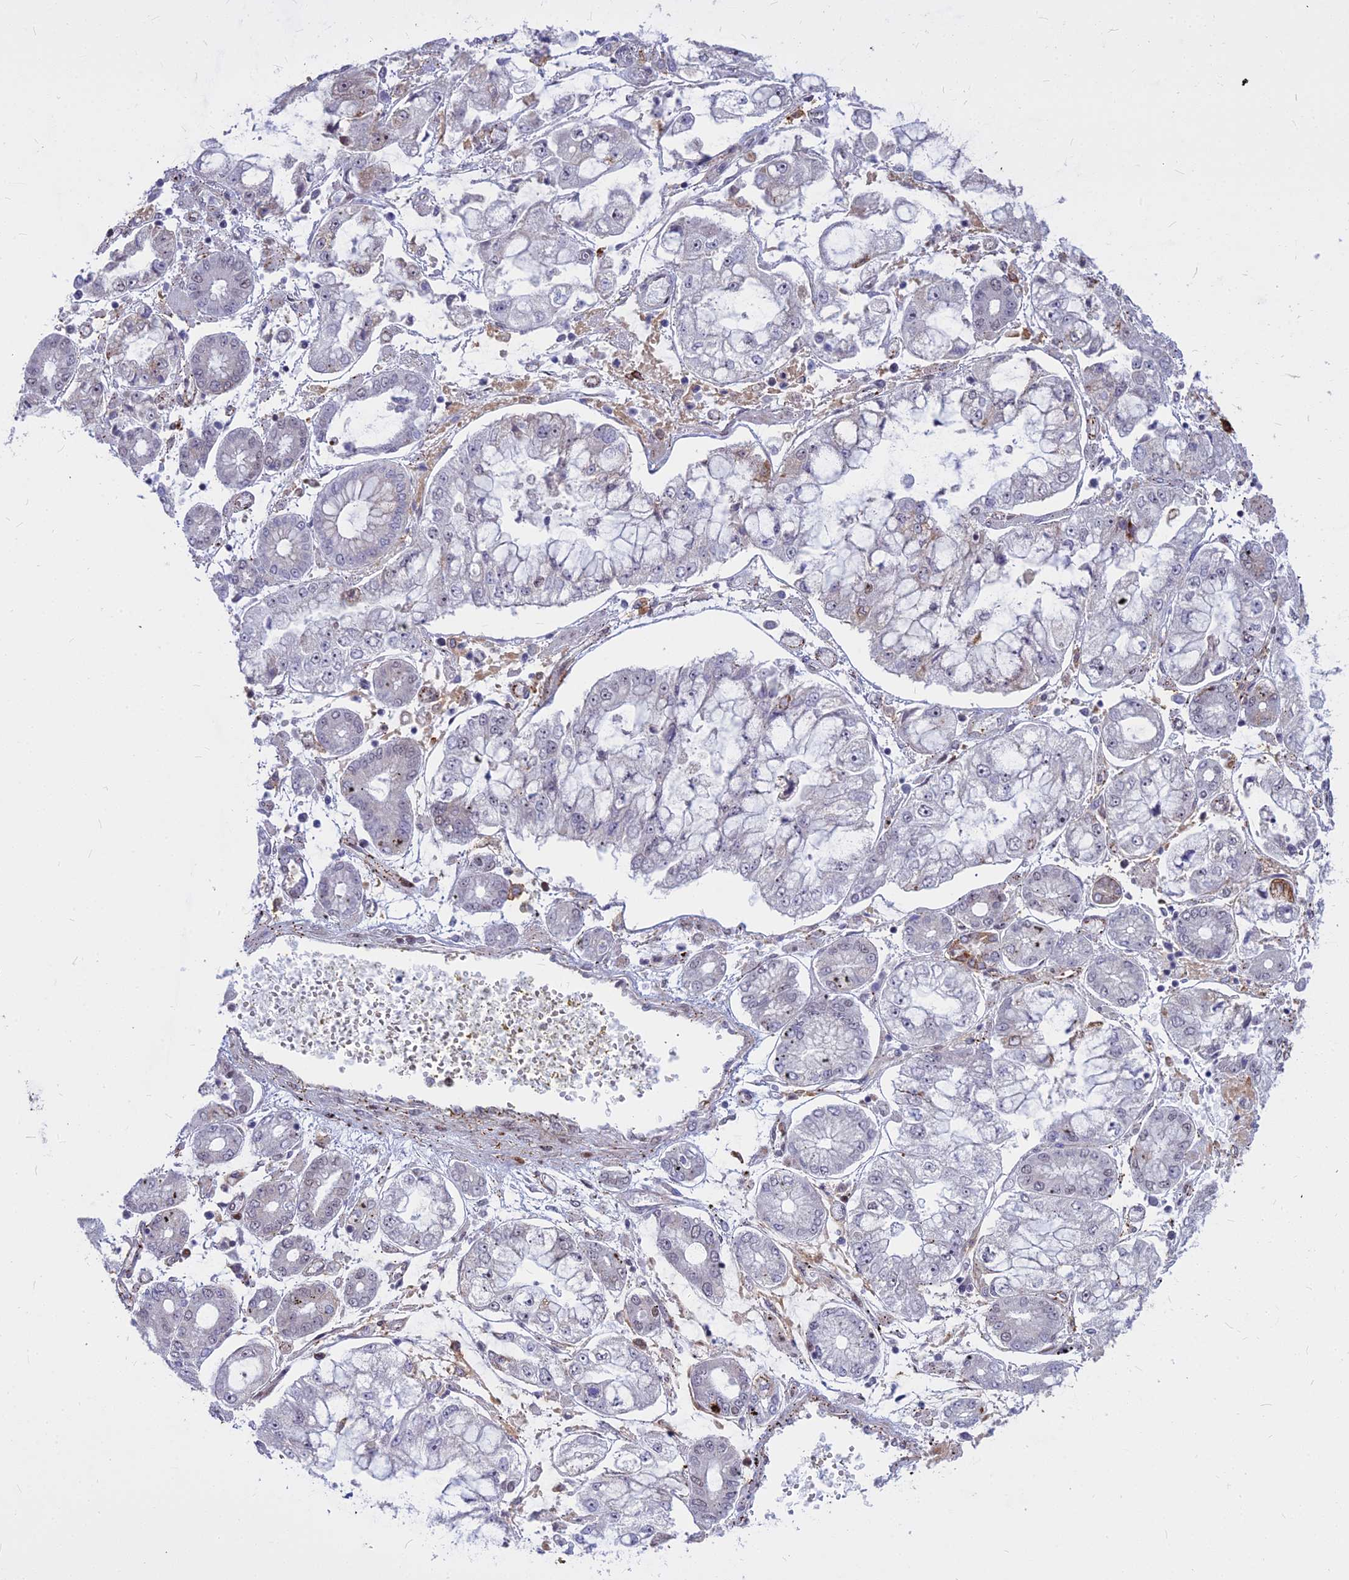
{"staining": {"intensity": "negative", "quantity": "none", "location": "none"}, "tissue": "stomach cancer", "cell_type": "Tumor cells", "image_type": "cancer", "snomed": [{"axis": "morphology", "description": "Adenocarcinoma, NOS"}, {"axis": "topography", "description": "Stomach"}], "caption": "Tumor cells are negative for brown protein staining in stomach cancer.", "gene": "ALG10", "patient": {"sex": "male", "age": 76}}